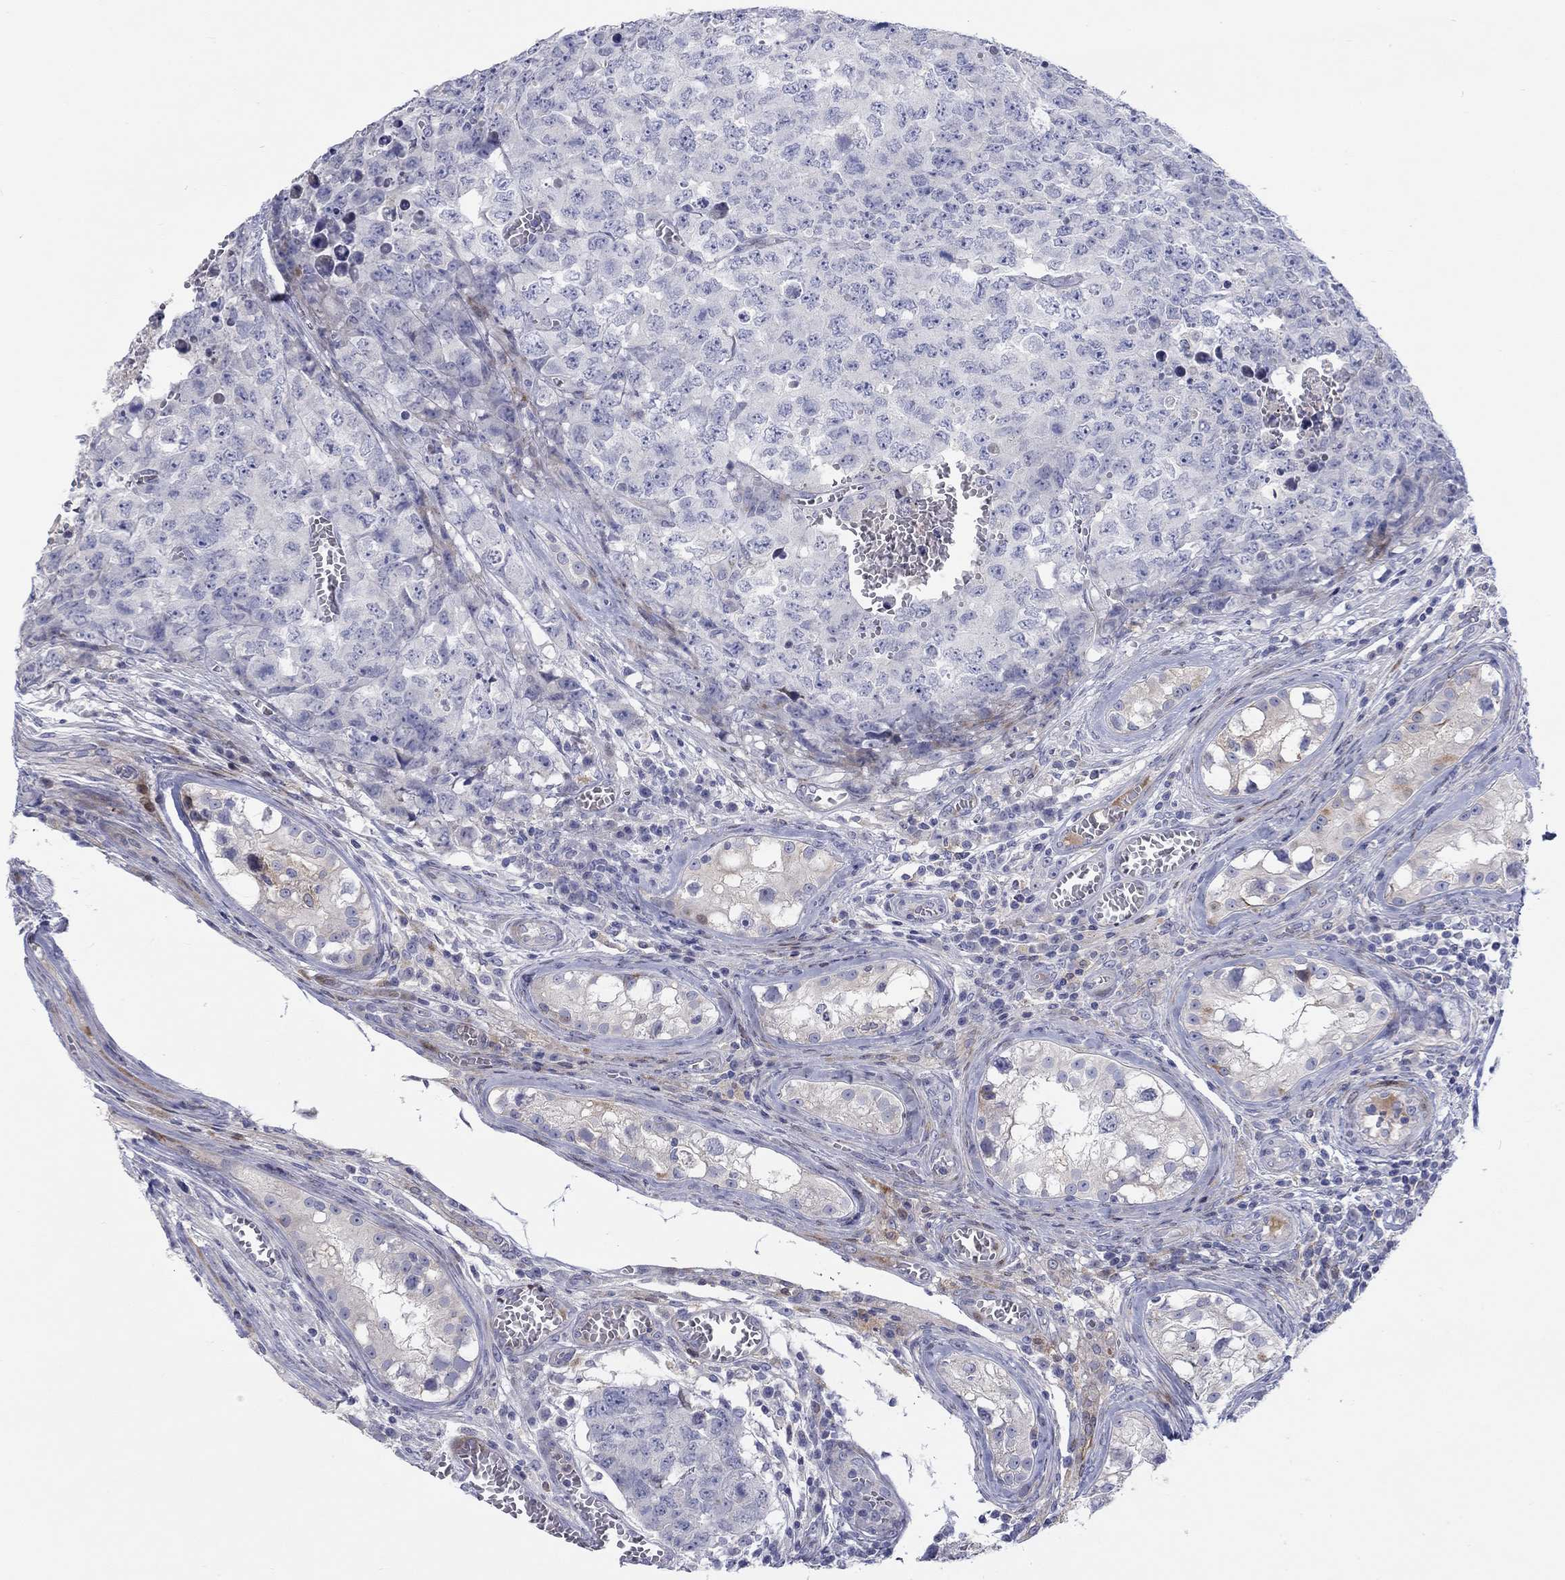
{"staining": {"intensity": "negative", "quantity": "none", "location": "none"}, "tissue": "testis cancer", "cell_type": "Tumor cells", "image_type": "cancer", "snomed": [{"axis": "morphology", "description": "Carcinoma, Embryonal, NOS"}, {"axis": "topography", "description": "Testis"}], "caption": "Immunohistochemistry (IHC) of testis cancer exhibits no staining in tumor cells.", "gene": "ARHGAP36", "patient": {"sex": "male", "age": 23}}